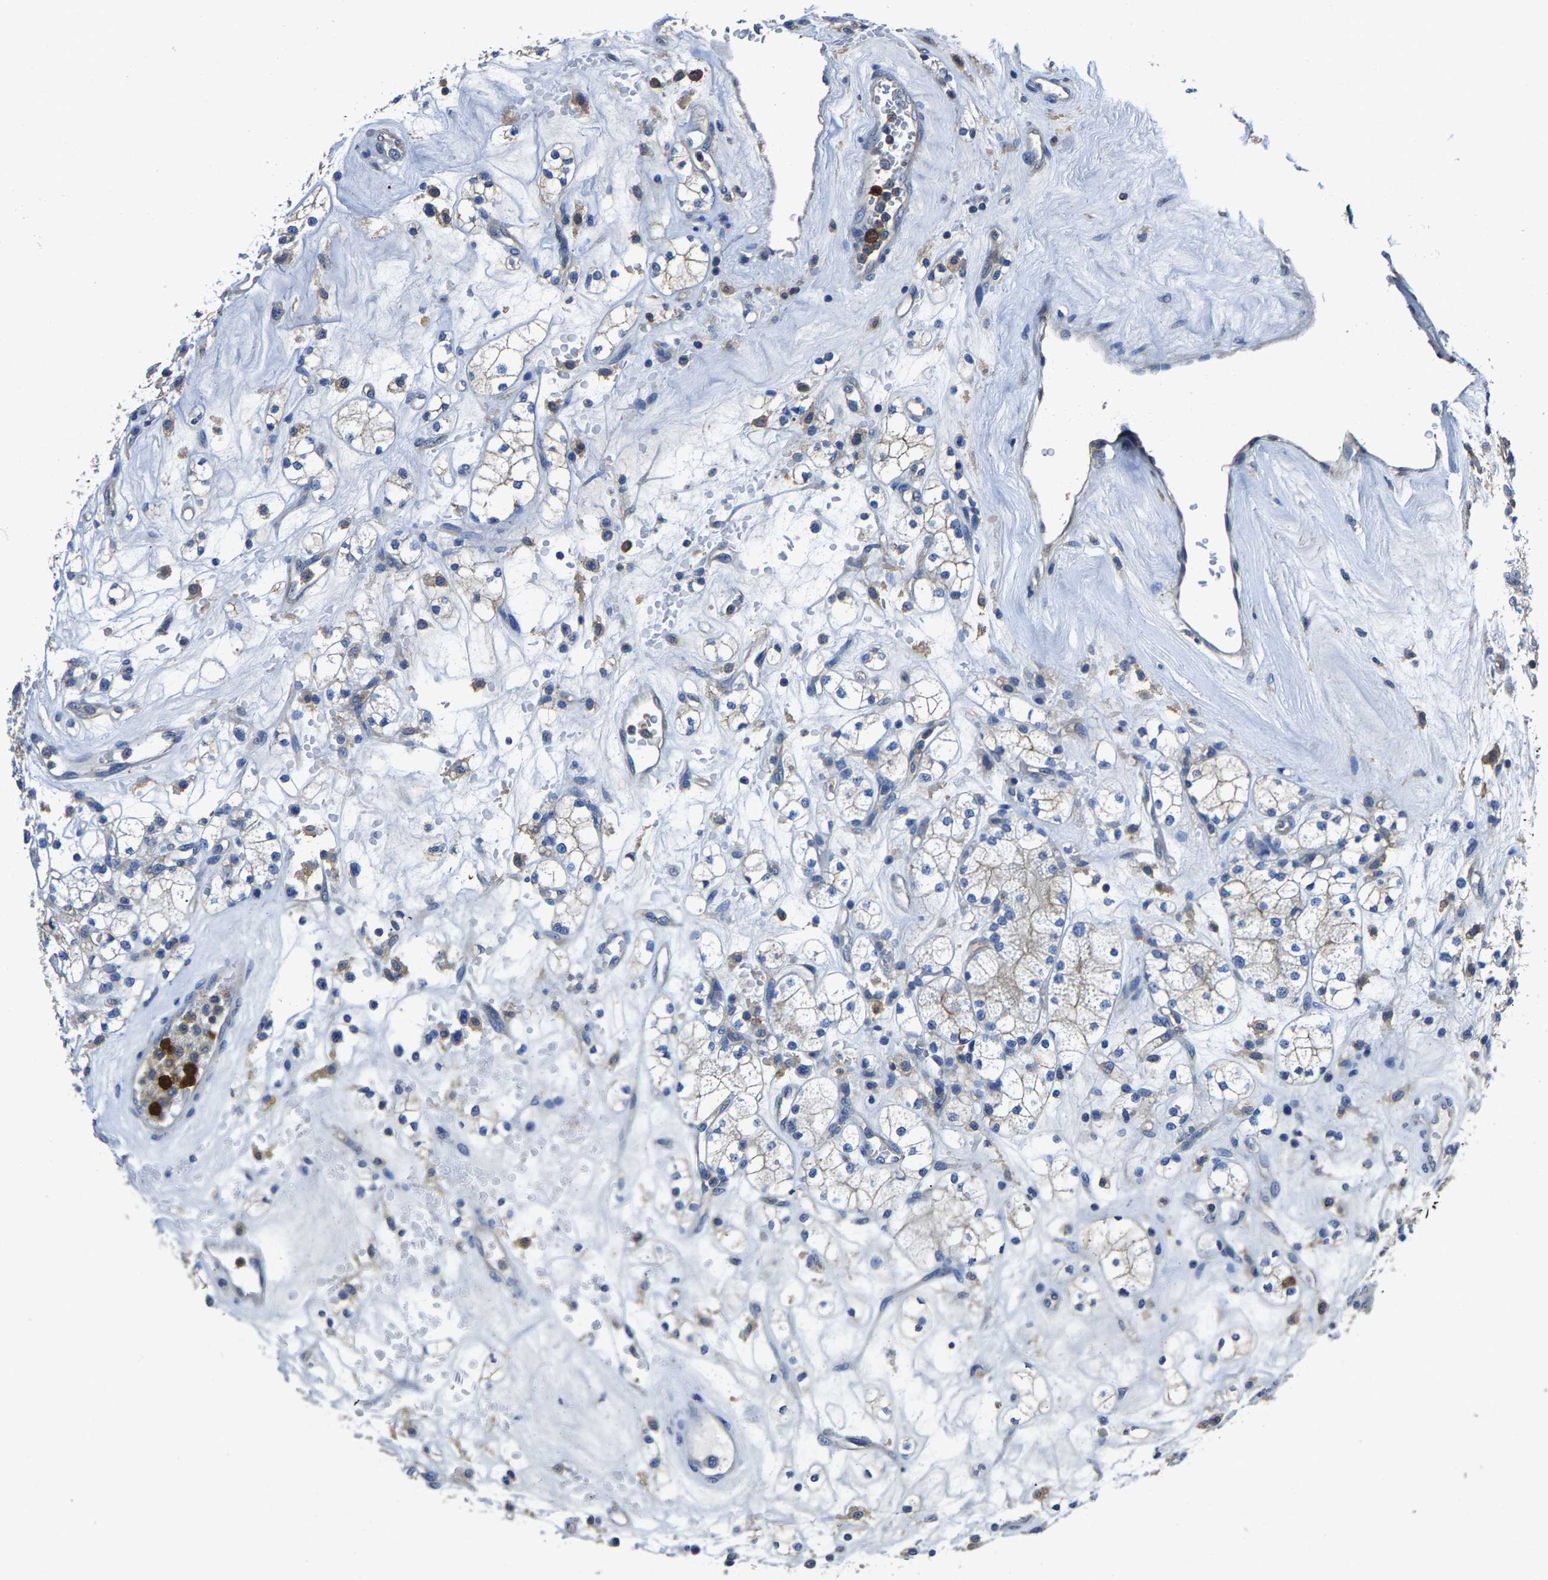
{"staining": {"intensity": "weak", "quantity": "<25%", "location": "cytoplasmic/membranous"}, "tissue": "renal cancer", "cell_type": "Tumor cells", "image_type": "cancer", "snomed": [{"axis": "morphology", "description": "Adenocarcinoma, NOS"}, {"axis": "topography", "description": "Kidney"}], "caption": "This is a micrograph of immunohistochemistry staining of renal cancer, which shows no staining in tumor cells.", "gene": "TRAF6", "patient": {"sex": "male", "age": 77}}